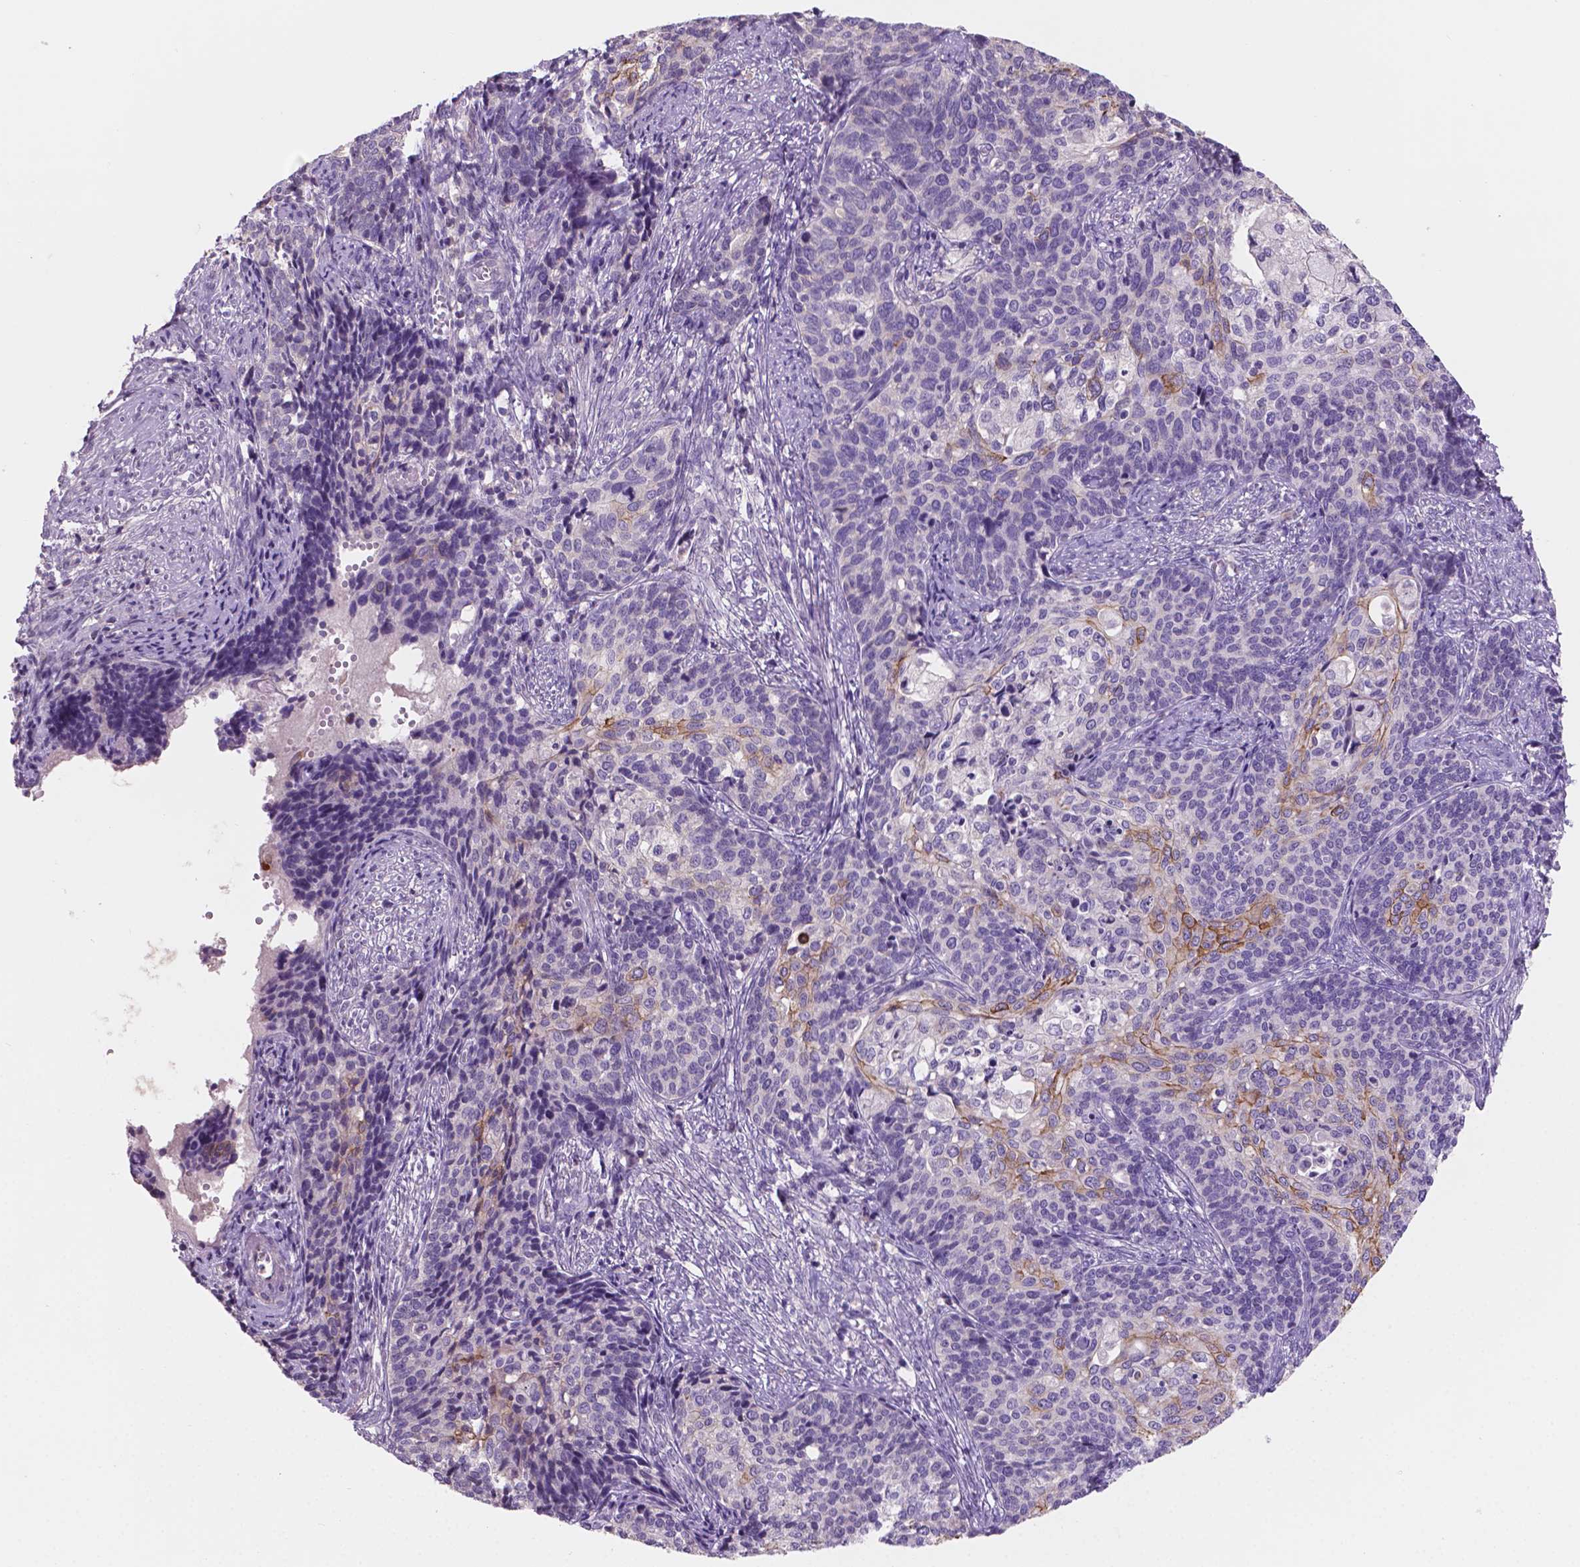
{"staining": {"intensity": "moderate", "quantity": "<25%", "location": "cytoplasmic/membranous"}, "tissue": "cervical cancer", "cell_type": "Tumor cells", "image_type": "cancer", "snomed": [{"axis": "morphology", "description": "Squamous cell carcinoma, NOS"}, {"axis": "topography", "description": "Cervix"}], "caption": "The micrograph reveals staining of cervical cancer, revealing moderate cytoplasmic/membranous protein positivity (brown color) within tumor cells.", "gene": "SBSN", "patient": {"sex": "female", "age": 39}}